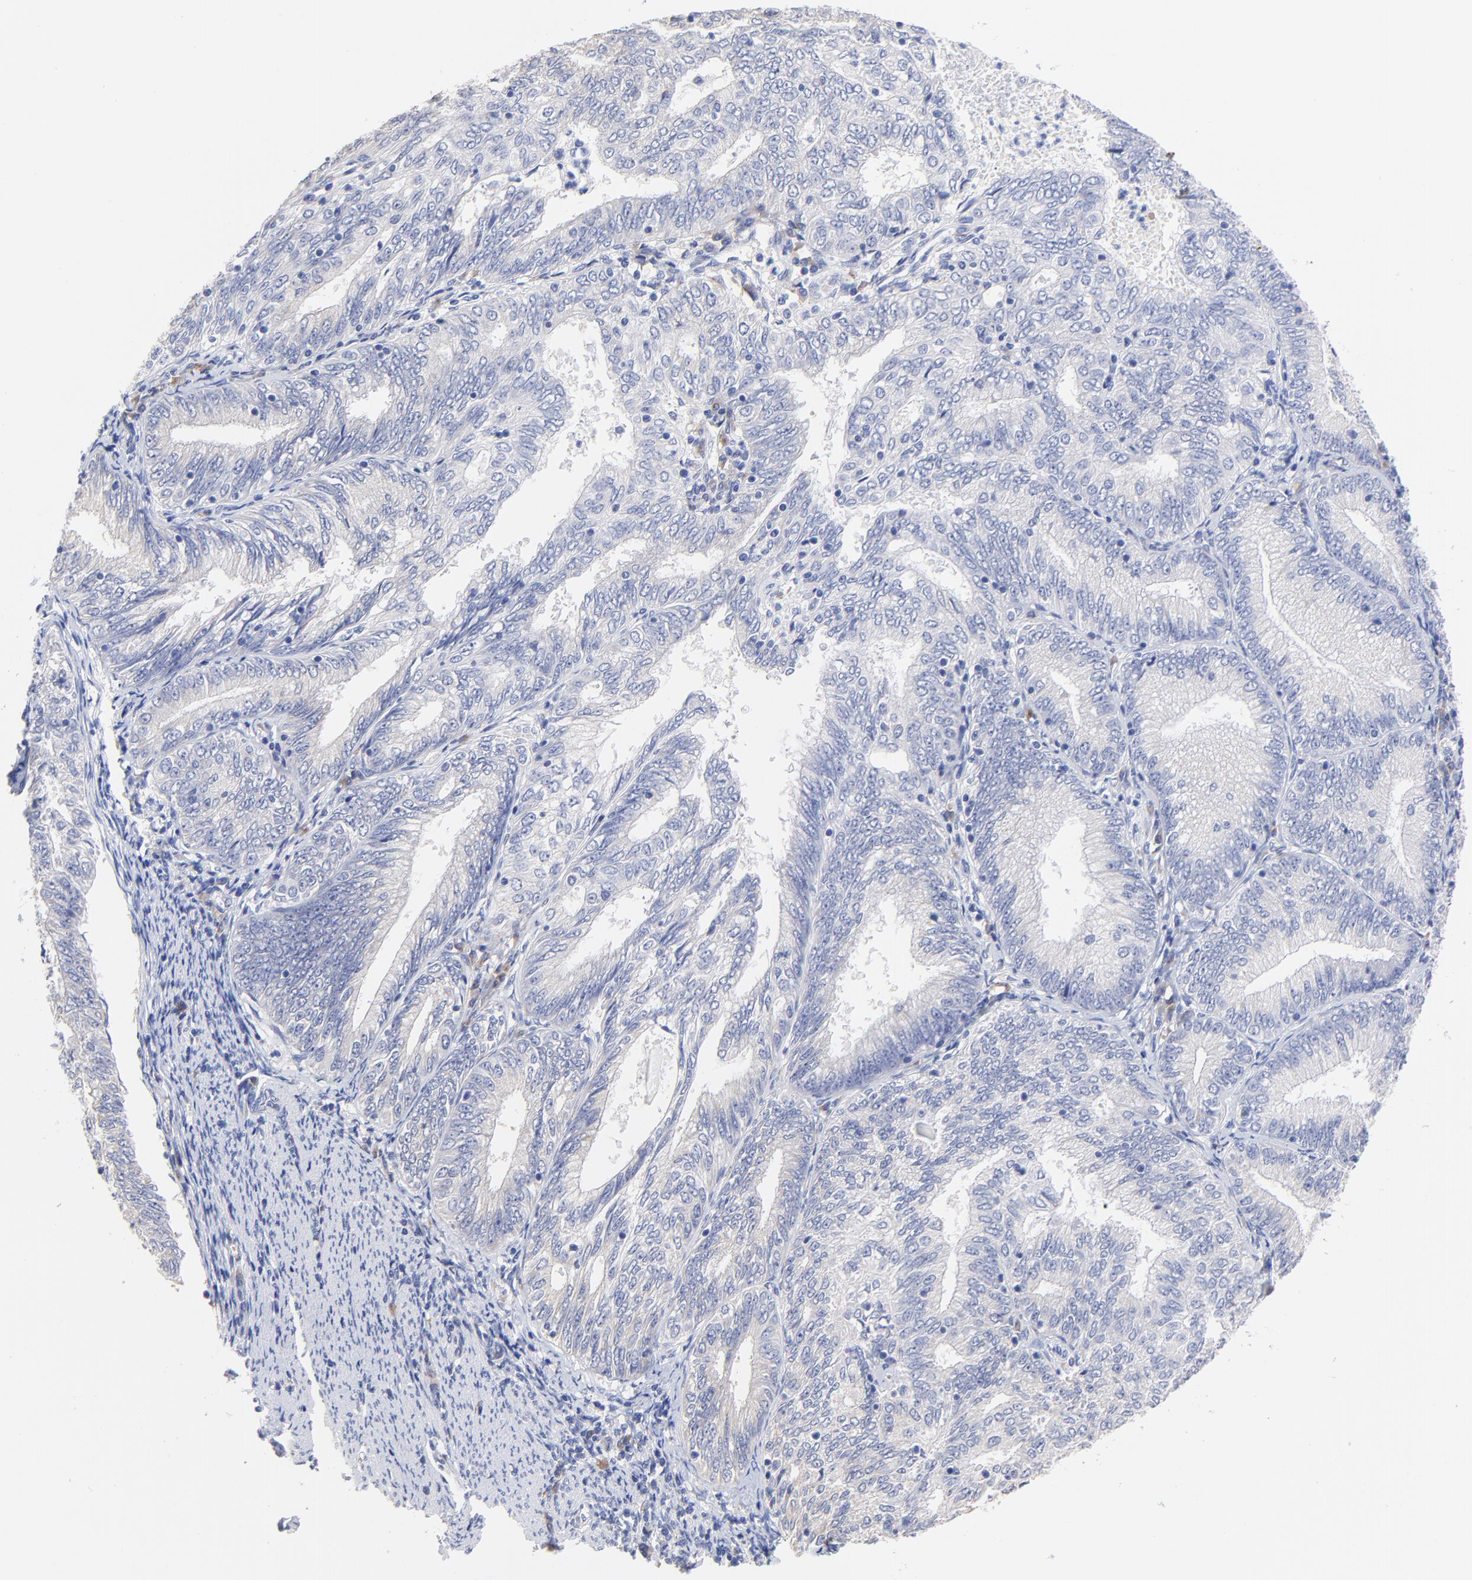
{"staining": {"intensity": "negative", "quantity": "none", "location": "none"}, "tissue": "endometrial cancer", "cell_type": "Tumor cells", "image_type": "cancer", "snomed": [{"axis": "morphology", "description": "Adenocarcinoma, NOS"}, {"axis": "topography", "description": "Endometrium"}], "caption": "Immunohistochemical staining of endometrial adenocarcinoma shows no significant positivity in tumor cells.", "gene": "LAX1", "patient": {"sex": "female", "age": 69}}